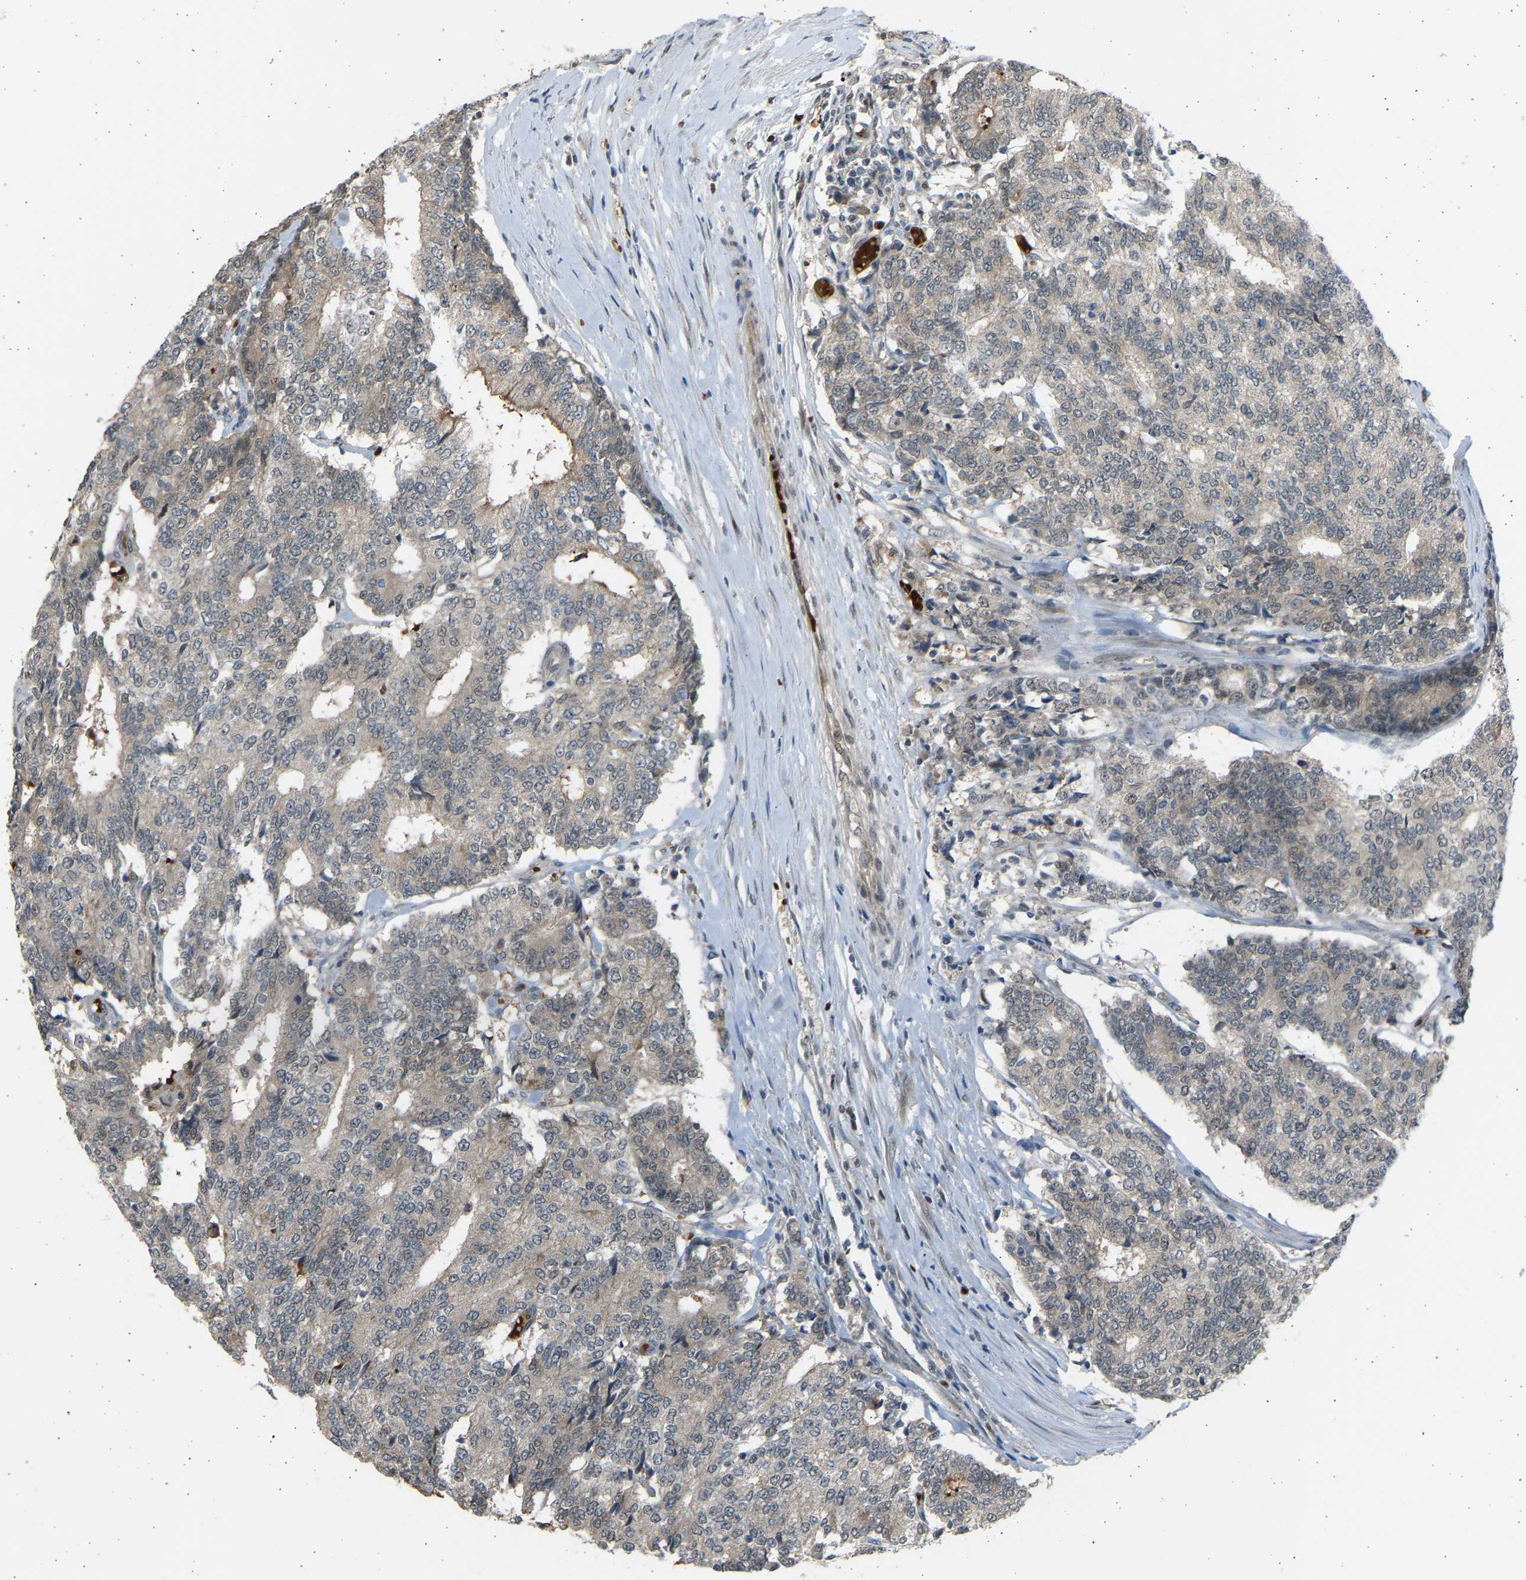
{"staining": {"intensity": "weak", "quantity": "<25%", "location": "cytoplasmic/membranous"}, "tissue": "prostate cancer", "cell_type": "Tumor cells", "image_type": "cancer", "snomed": [{"axis": "morphology", "description": "Normal tissue, NOS"}, {"axis": "morphology", "description": "Adenocarcinoma, High grade"}, {"axis": "topography", "description": "Prostate"}, {"axis": "topography", "description": "Seminal veicle"}], "caption": "Tumor cells are negative for brown protein staining in prostate high-grade adenocarcinoma. (Immunohistochemistry, brightfield microscopy, high magnification).", "gene": "BIRC2", "patient": {"sex": "male", "age": 55}}